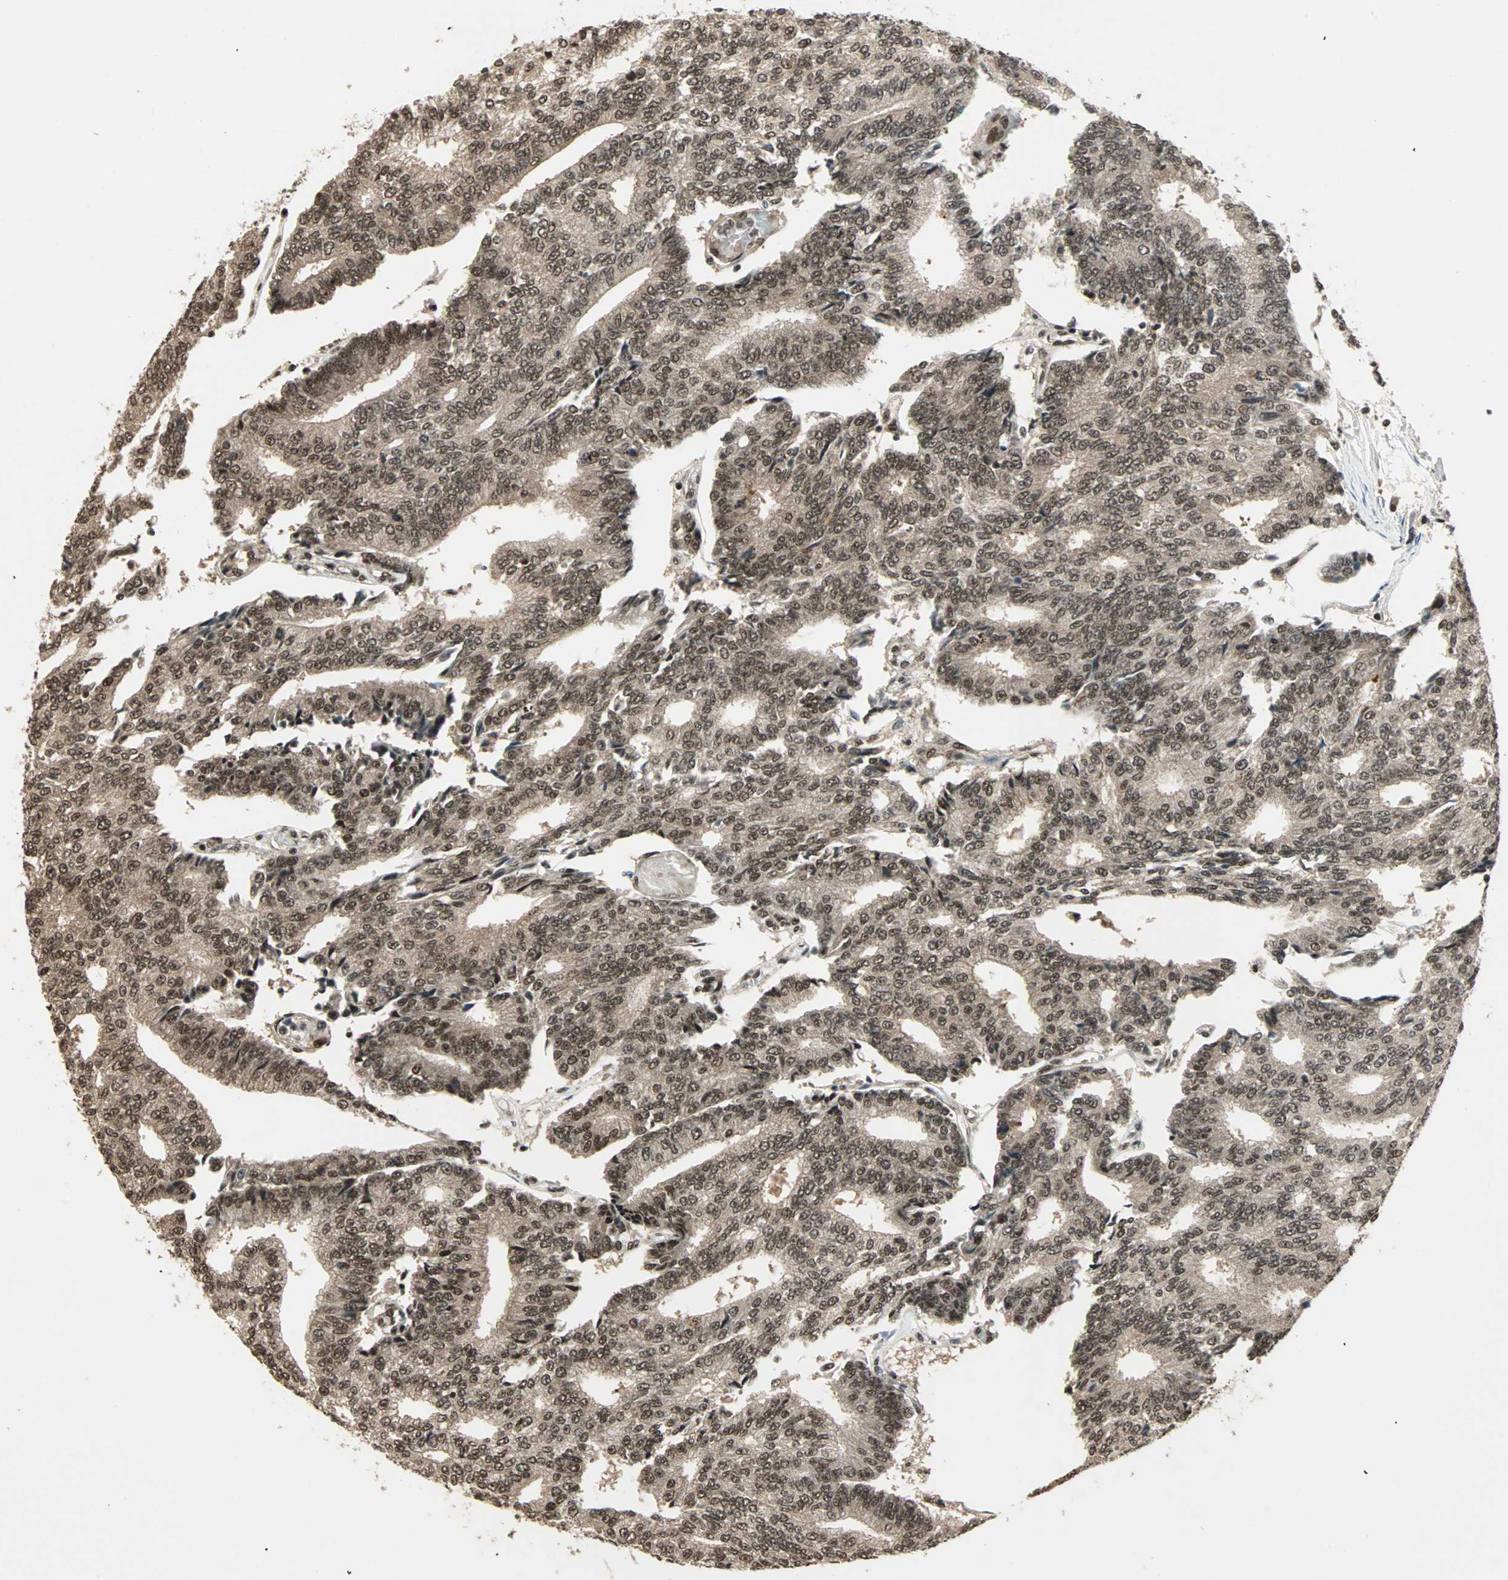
{"staining": {"intensity": "strong", "quantity": ">75%", "location": "cytoplasmic/membranous,nuclear"}, "tissue": "prostate cancer", "cell_type": "Tumor cells", "image_type": "cancer", "snomed": [{"axis": "morphology", "description": "Adenocarcinoma, High grade"}, {"axis": "topography", "description": "Prostate"}], "caption": "Immunohistochemical staining of human prostate cancer exhibits high levels of strong cytoplasmic/membranous and nuclear protein positivity in about >75% of tumor cells.", "gene": "ZNF44", "patient": {"sex": "male", "age": 55}}